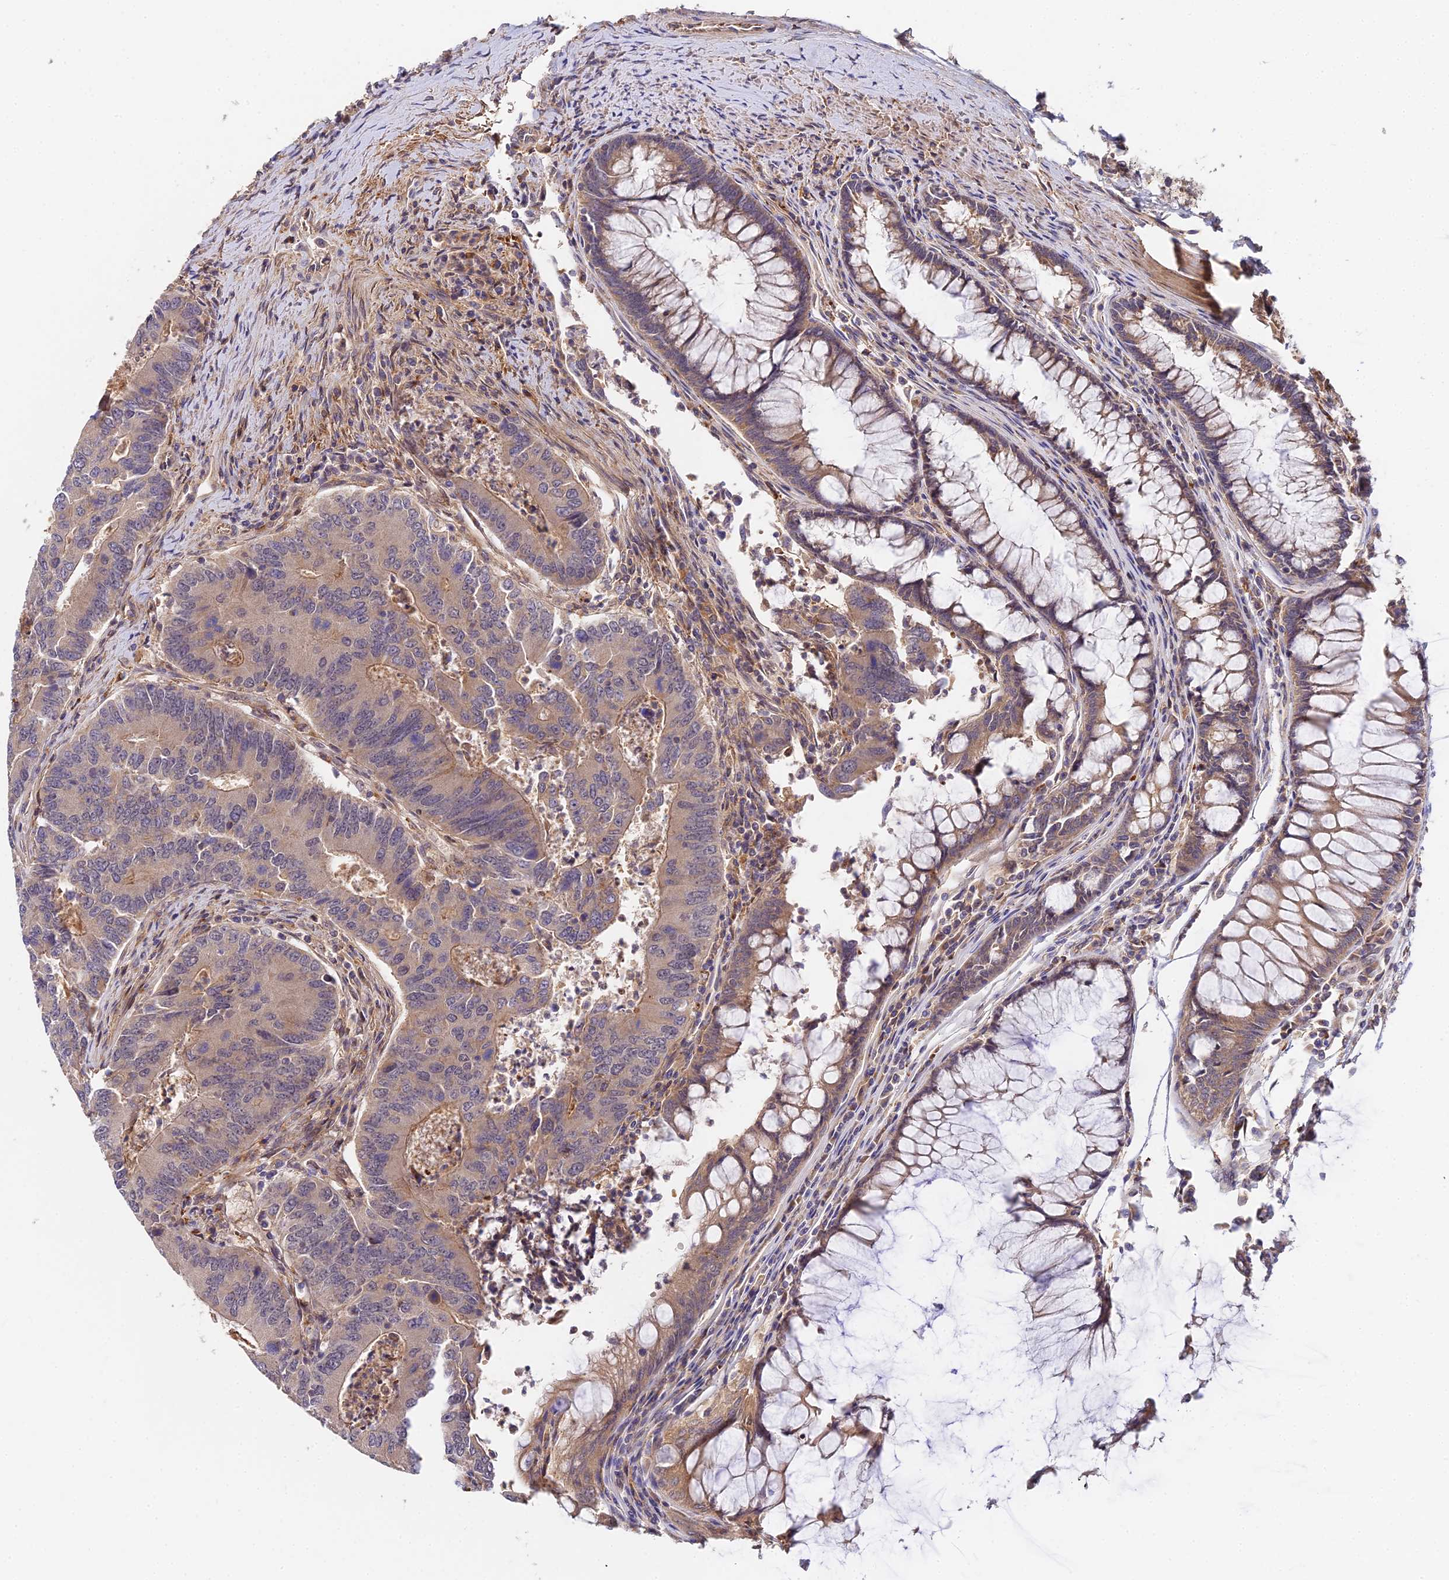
{"staining": {"intensity": "weak", "quantity": "25%-75%", "location": "cytoplasmic/membranous"}, "tissue": "colorectal cancer", "cell_type": "Tumor cells", "image_type": "cancer", "snomed": [{"axis": "morphology", "description": "Adenocarcinoma, NOS"}, {"axis": "topography", "description": "Colon"}], "caption": "Human colorectal cancer (adenocarcinoma) stained with a brown dye reveals weak cytoplasmic/membranous positive positivity in about 25%-75% of tumor cells.", "gene": "ZBED8", "patient": {"sex": "female", "age": 67}}